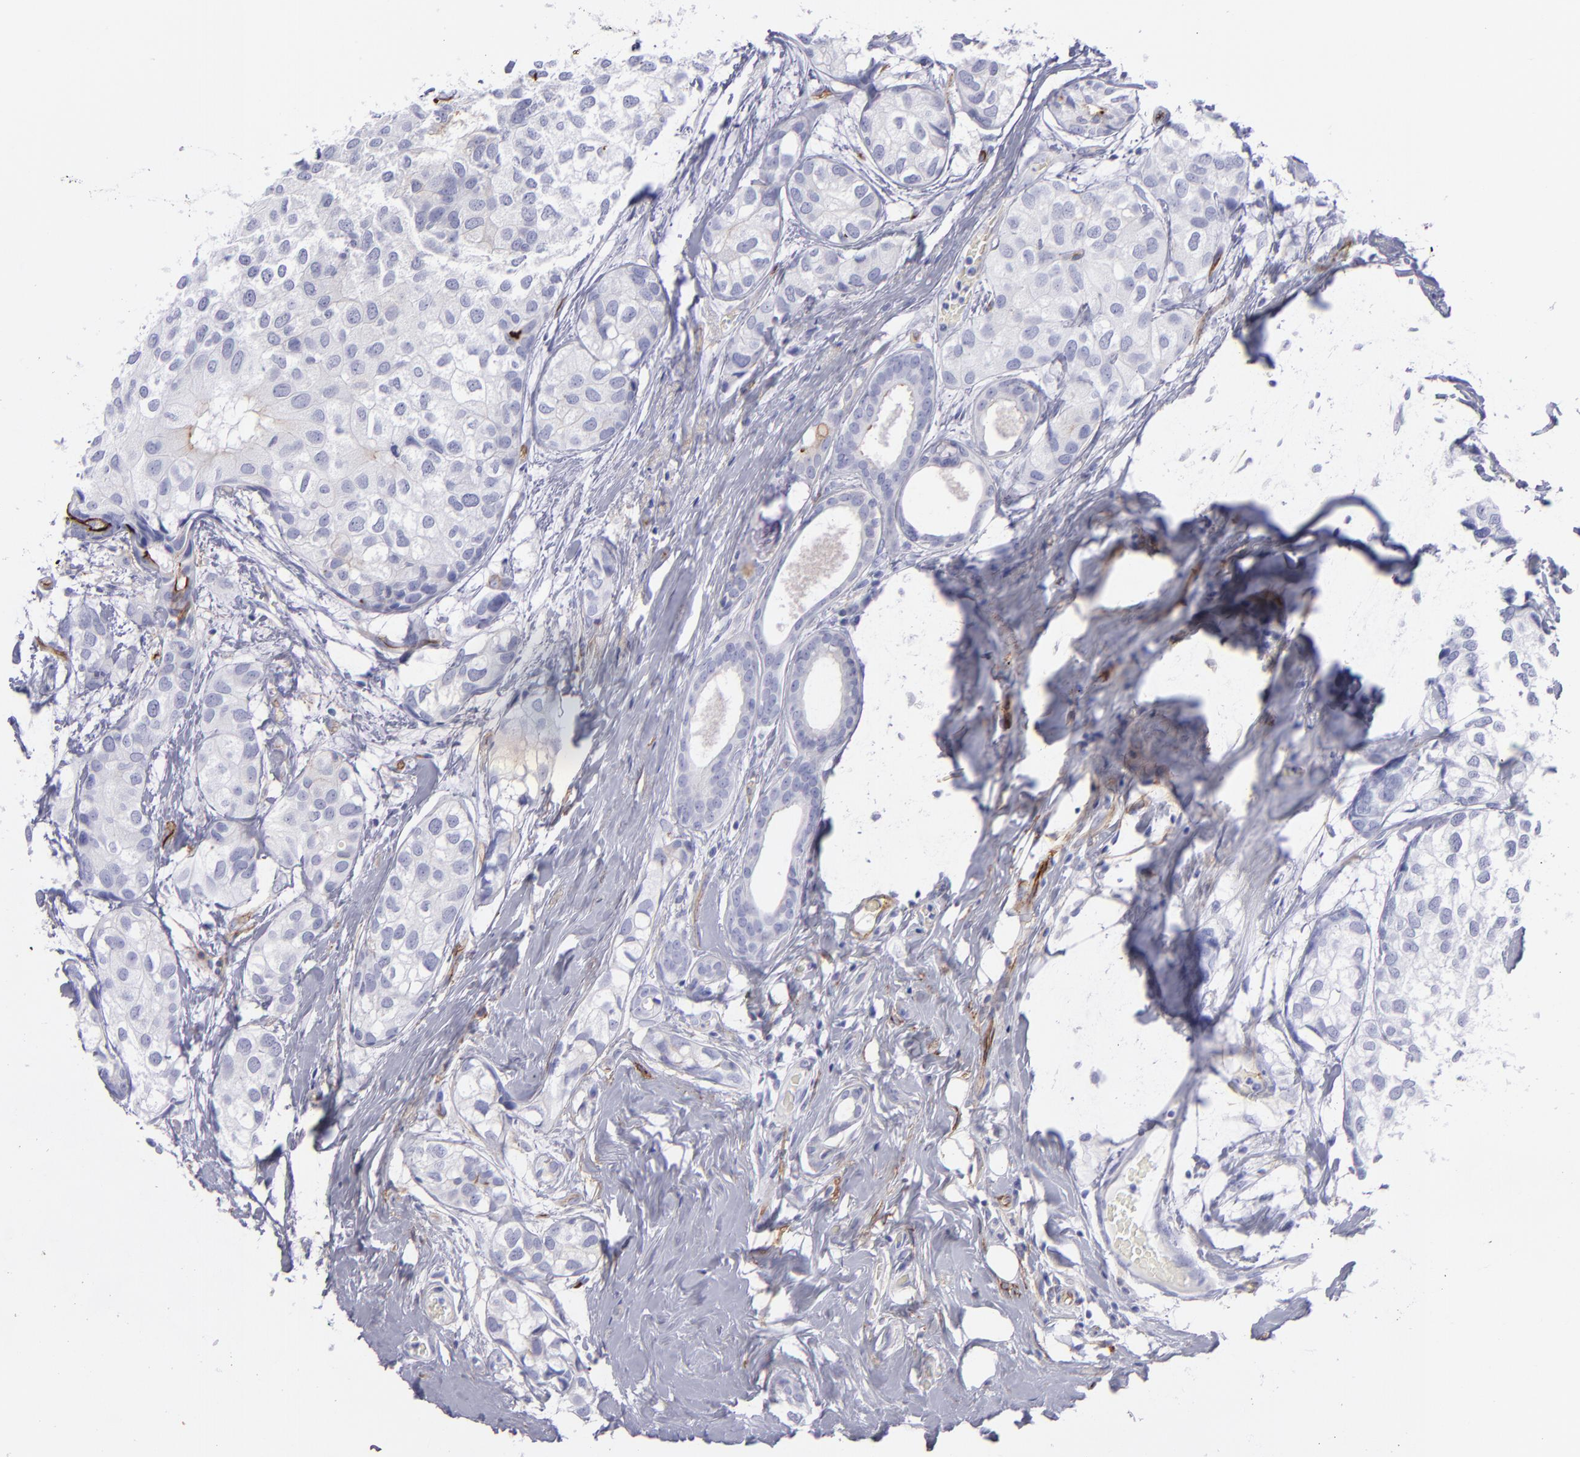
{"staining": {"intensity": "negative", "quantity": "none", "location": "none"}, "tissue": "breast cancer", "cell_type": "Tumor cells", "image_type": "cancer", "snomed": [{"axis": "morphology", "description": "Duct carcinoma"}, {"axis": "topography", "description": "Breast"}], "caption": "Tumor cells are negative for brown protein staining in breast cancer (infiltrating ductal carcinoma).", "gene": "ACE", "patient": {"sex": "female", "age": 68}}